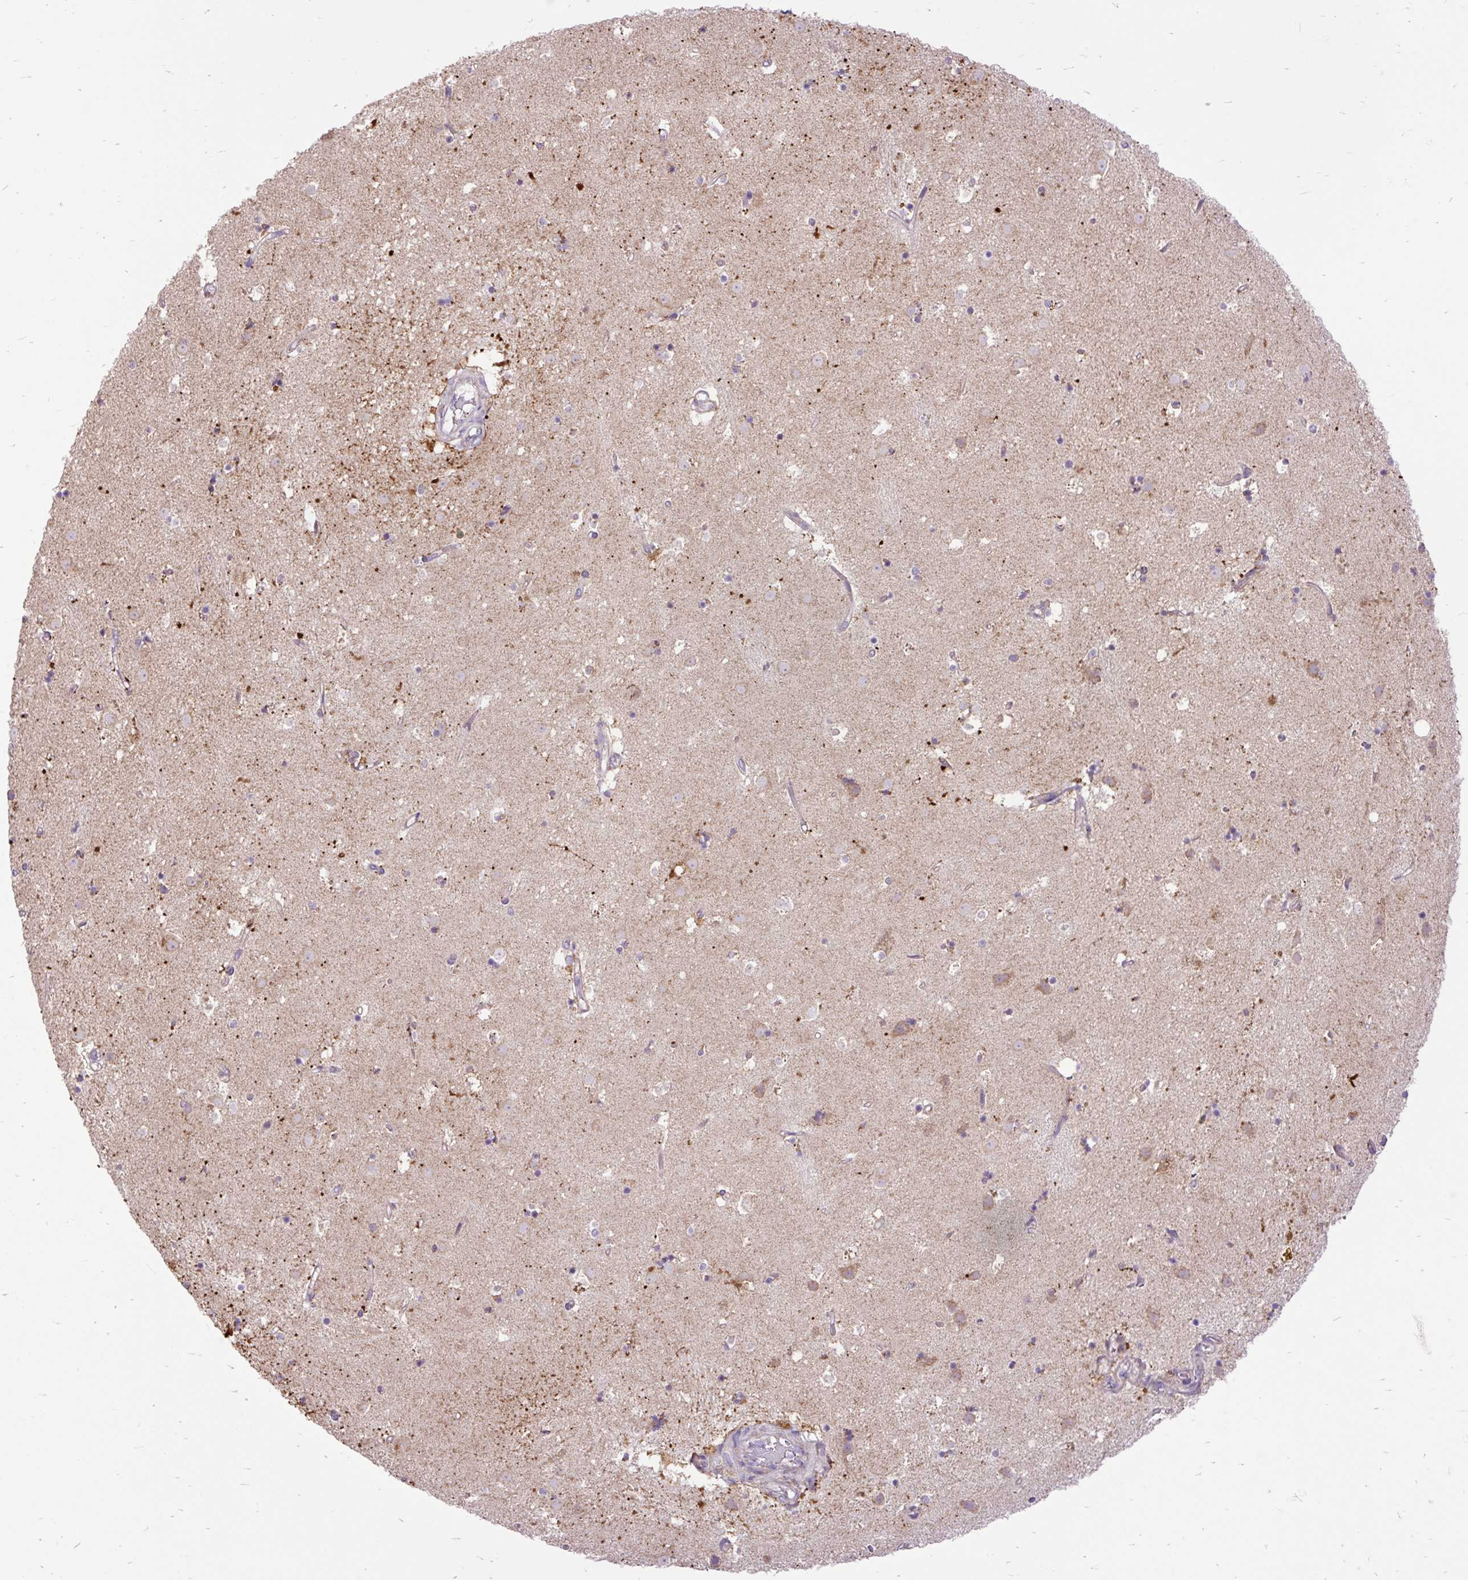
{"staining": {"intensity": "strong", "quantity": "<25%", "location": "cytoplasmic/membranous"}, "tissue": "caudate", "cell_type": "Glial cells", "image_type": "normal", "snomed": [{"axis": "morphology", "description": "Normal tissue, NOS"}, {"axis": "topography", "description": "Lateral ventricle wall"}], "caption": "Strong cytoplasmic/membranous staining for a protein is identified in about <25% of glial cells of normal caudate using immunohistochemistry (IHC).", "gene": "TOMM40", "patient": {"sex": "male", "age": 58}}